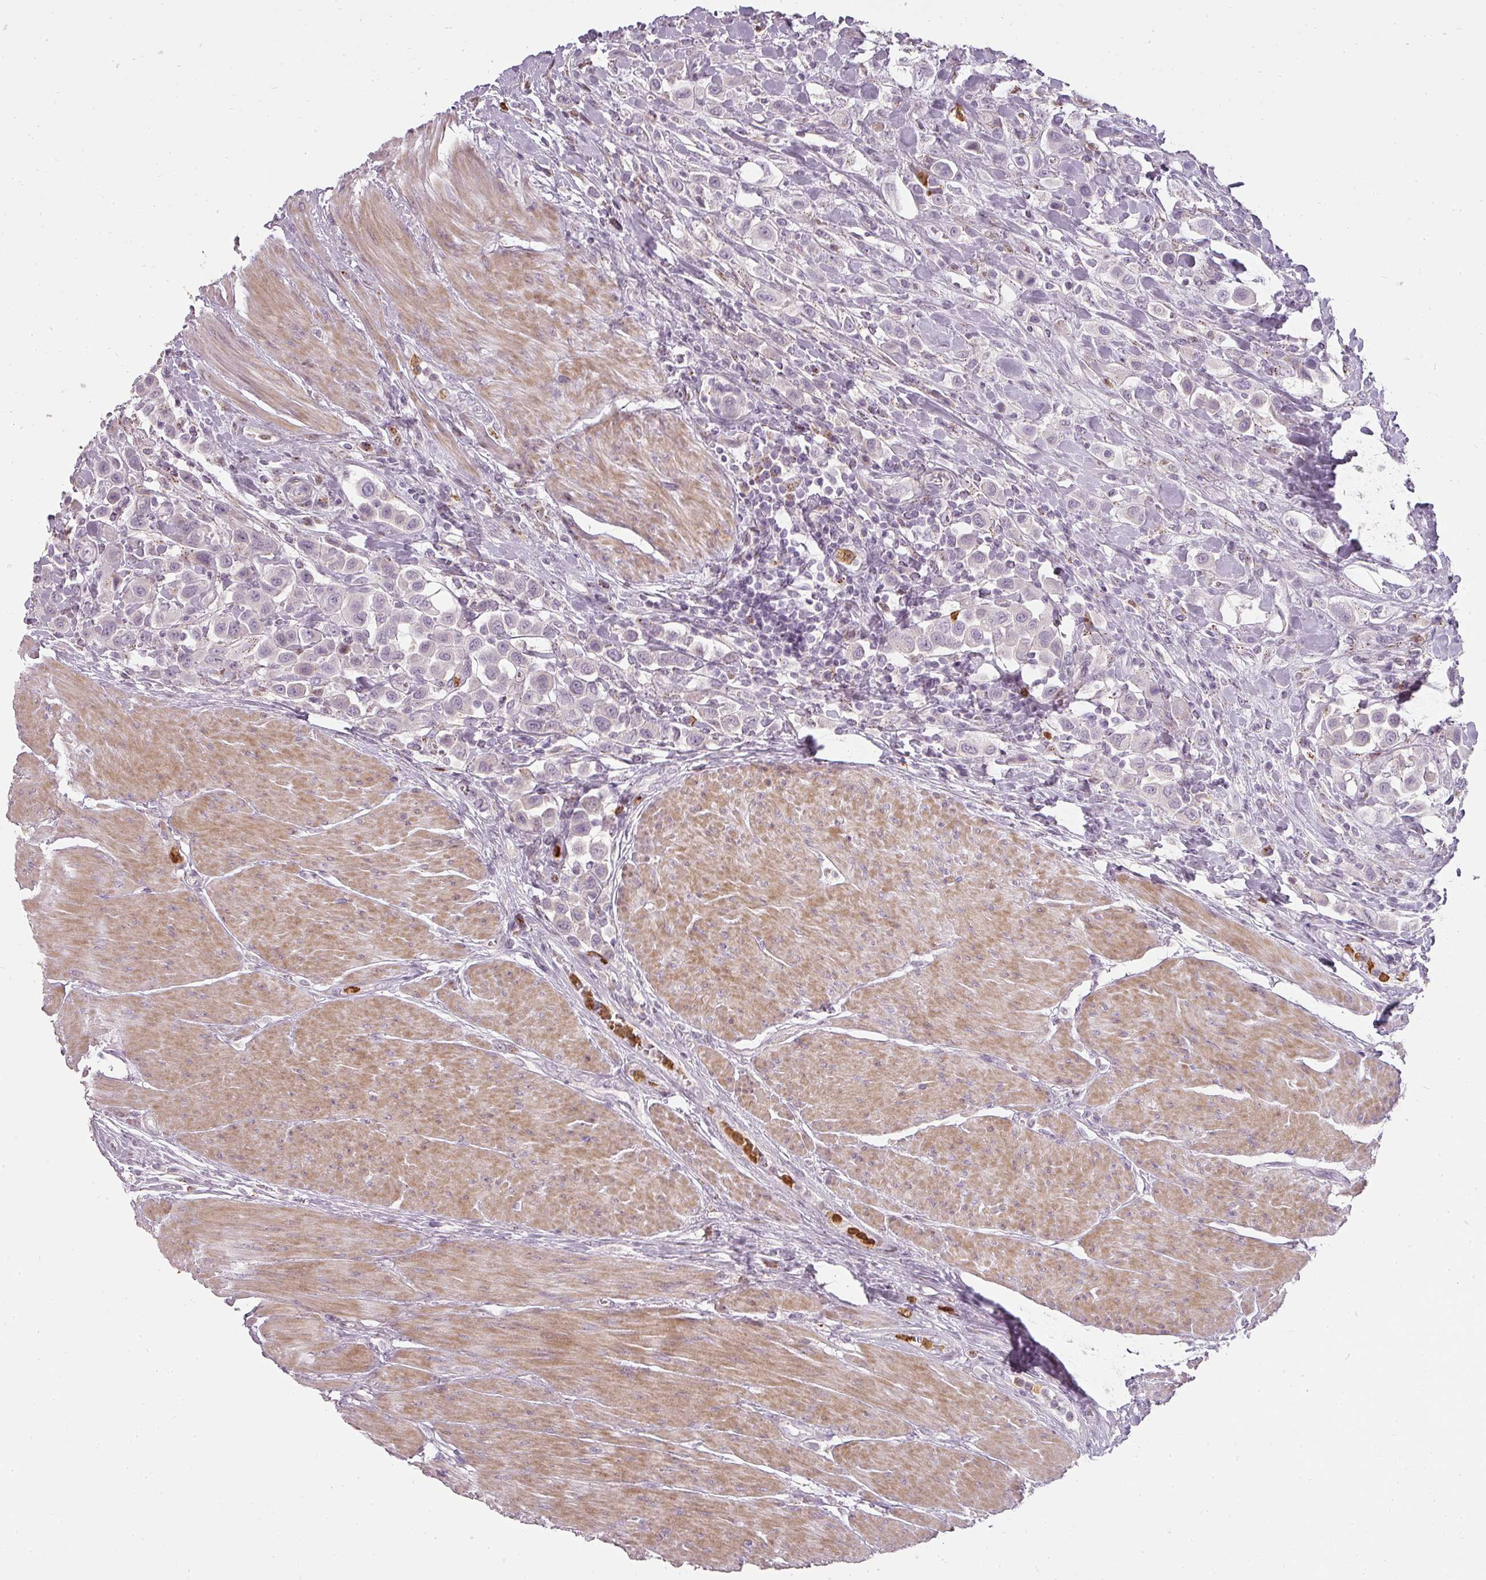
{"staining": {"intensity": "negative", "quantity": "none", "location": "none"}, "tissue": "urothelial cancer", "cell_type": "Tumor cells", "image_type": "cancer", "snomed": [{"axis": "morphology", "description": "Urothelial carcinoma, High grade"}, {"axis": "topography", "description": "Urinary bladder"}], "caption": "High-grade urothelial carcinoma was stained to show a protein in brown. There is no significant positivity in tumor cells.", "gene": "BIK", "patient": {"sex": "male", "age": 50}}